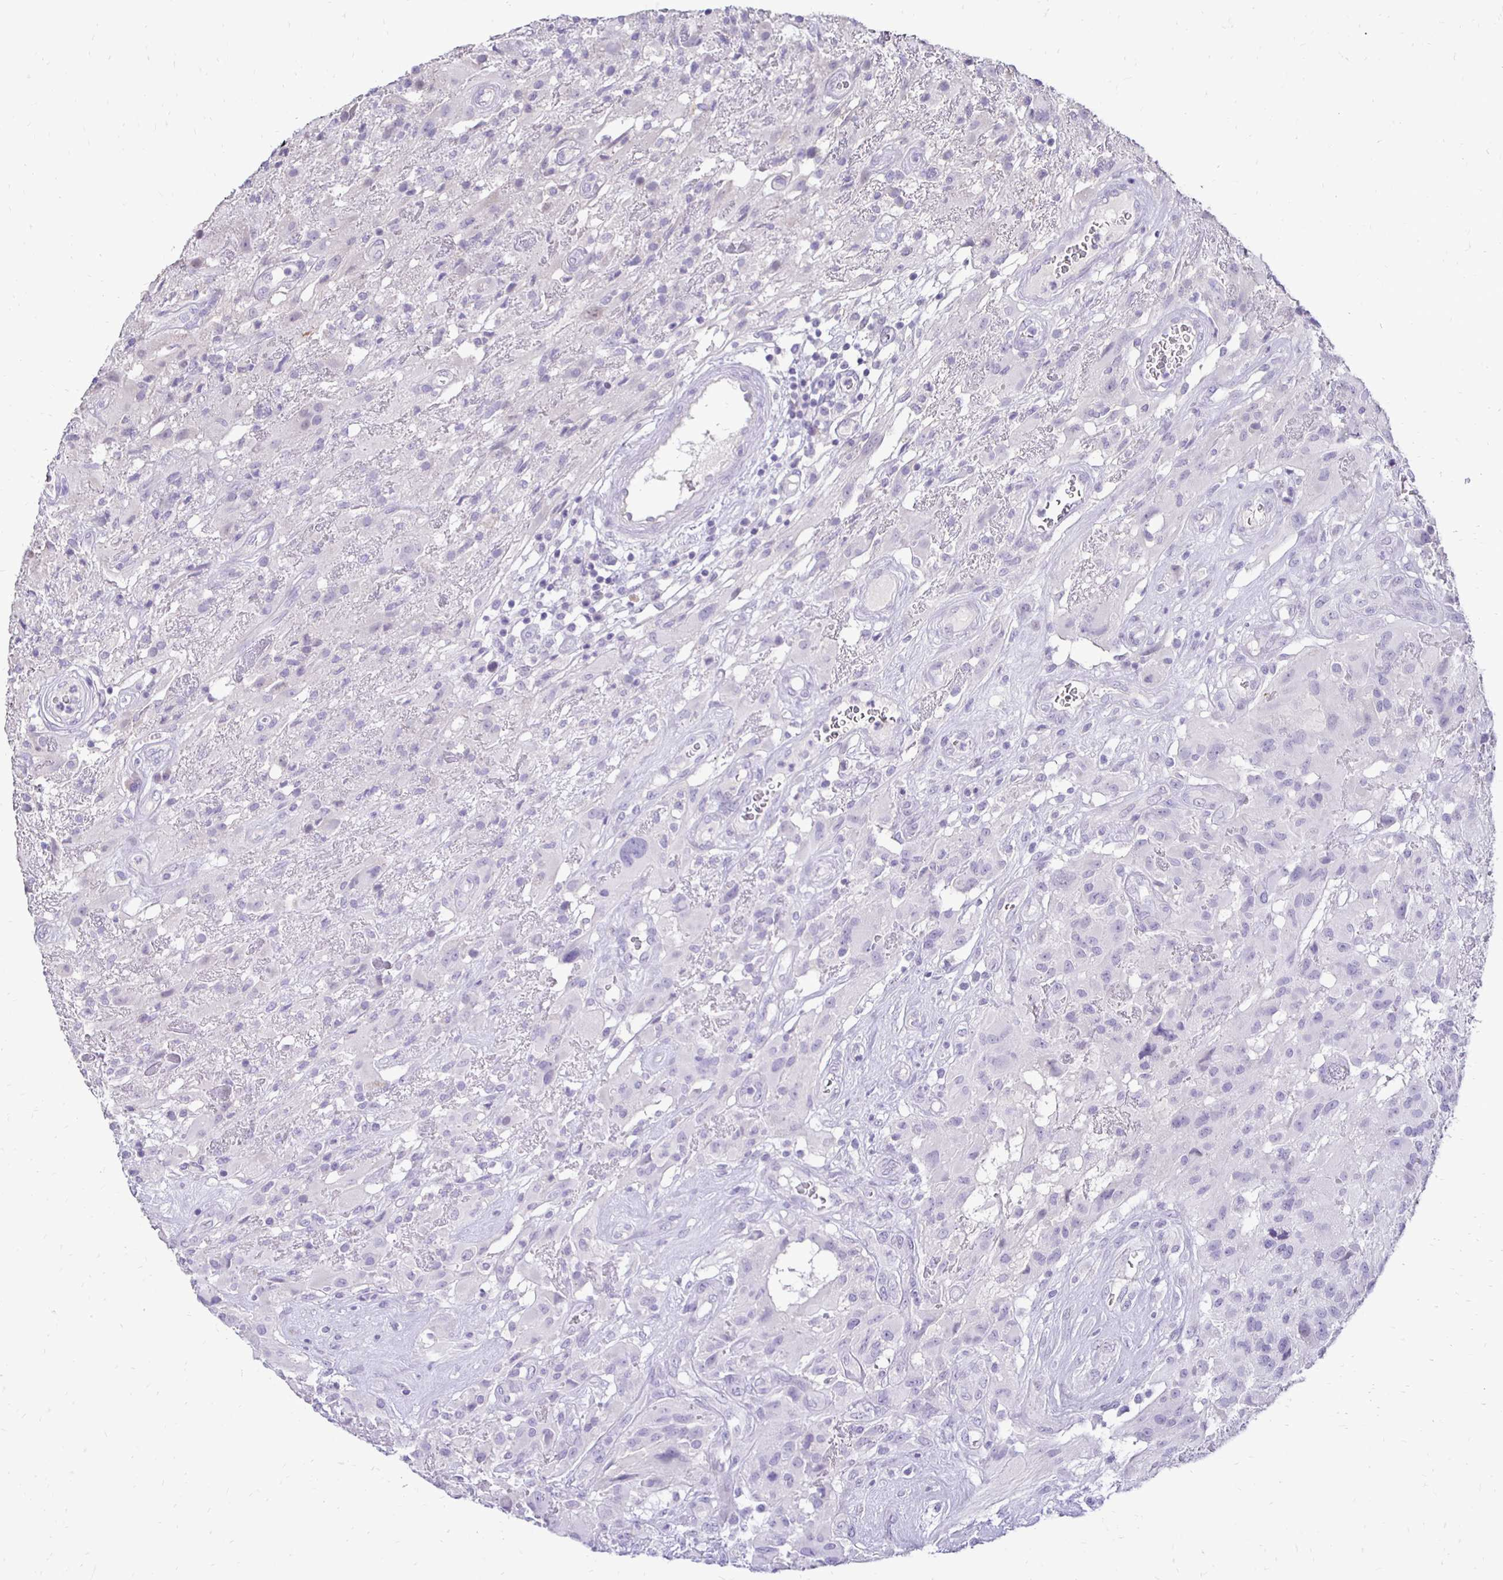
{"staining": {"intensity": "negative", "quantity": "none", "location": "none"}, "tissue": "glioma", "cell_type": "Tumor cells", "image_type": "cancer", "snomed": [{"axis": "morphology", "description": "Glioma, malignant, High grade"}, {"axis": "topography", "description": "Brain"}], "caption": "Immunohistochemical staining of human high-grade glioma (malignant) reveals no significant positivity in tumor cells.", "gene": "GAS2", "patient": {"sex": "male", "age": 46}}